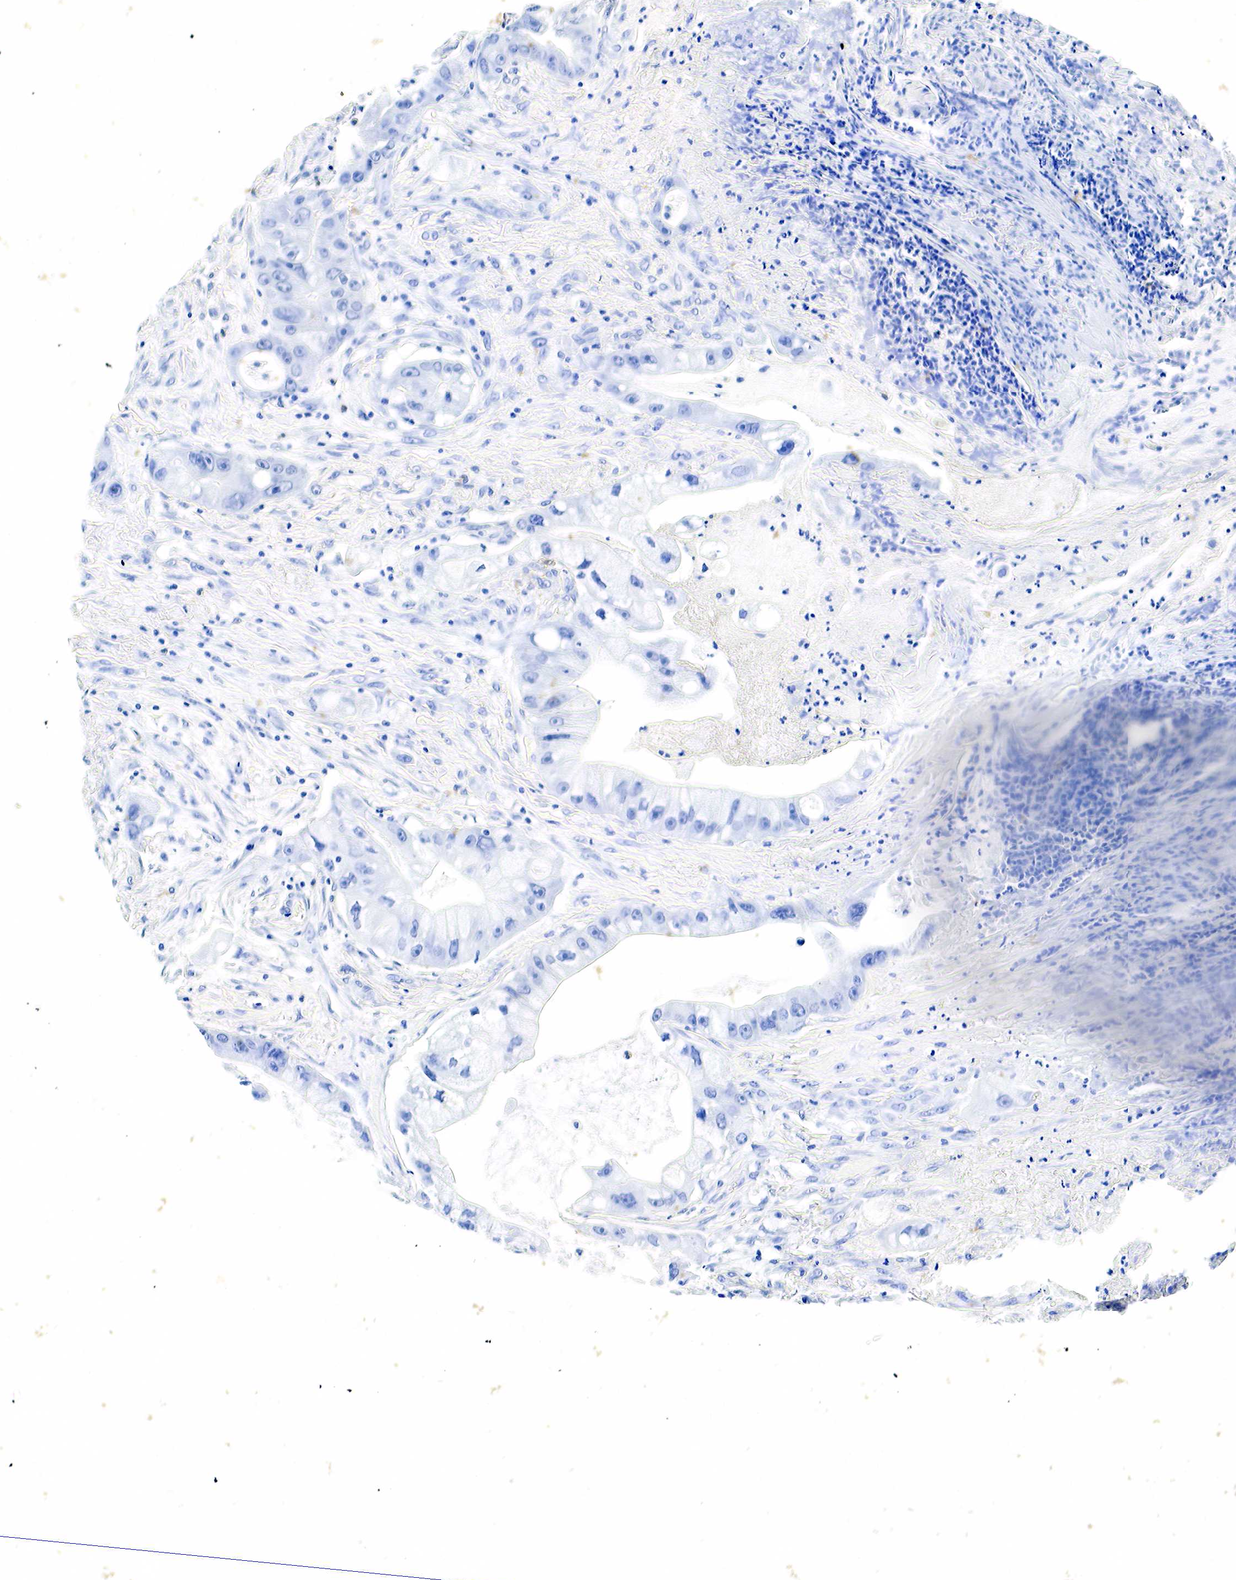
{"staining": {"intensity": "negative", "quantity": "none", "location": "none"}, "tissue": "pancreatic cancer", "cell_type": "Tumor cells", "image_type": "cancer", "snomed": [{"axis": "morphology", "description": "Adenocarcinoma, NOS"}, {"axis": "topography", "description": "Pancreas"}, {"axis": "topography", "description": "Stomach, upper"}], "caption": "Human adenocarcinoma (pancreatic) stained for a protein using IHC exhibits no staining in tumor cells.", "gene": "GCG", "patient": {"sex": "male", "age": 77}}